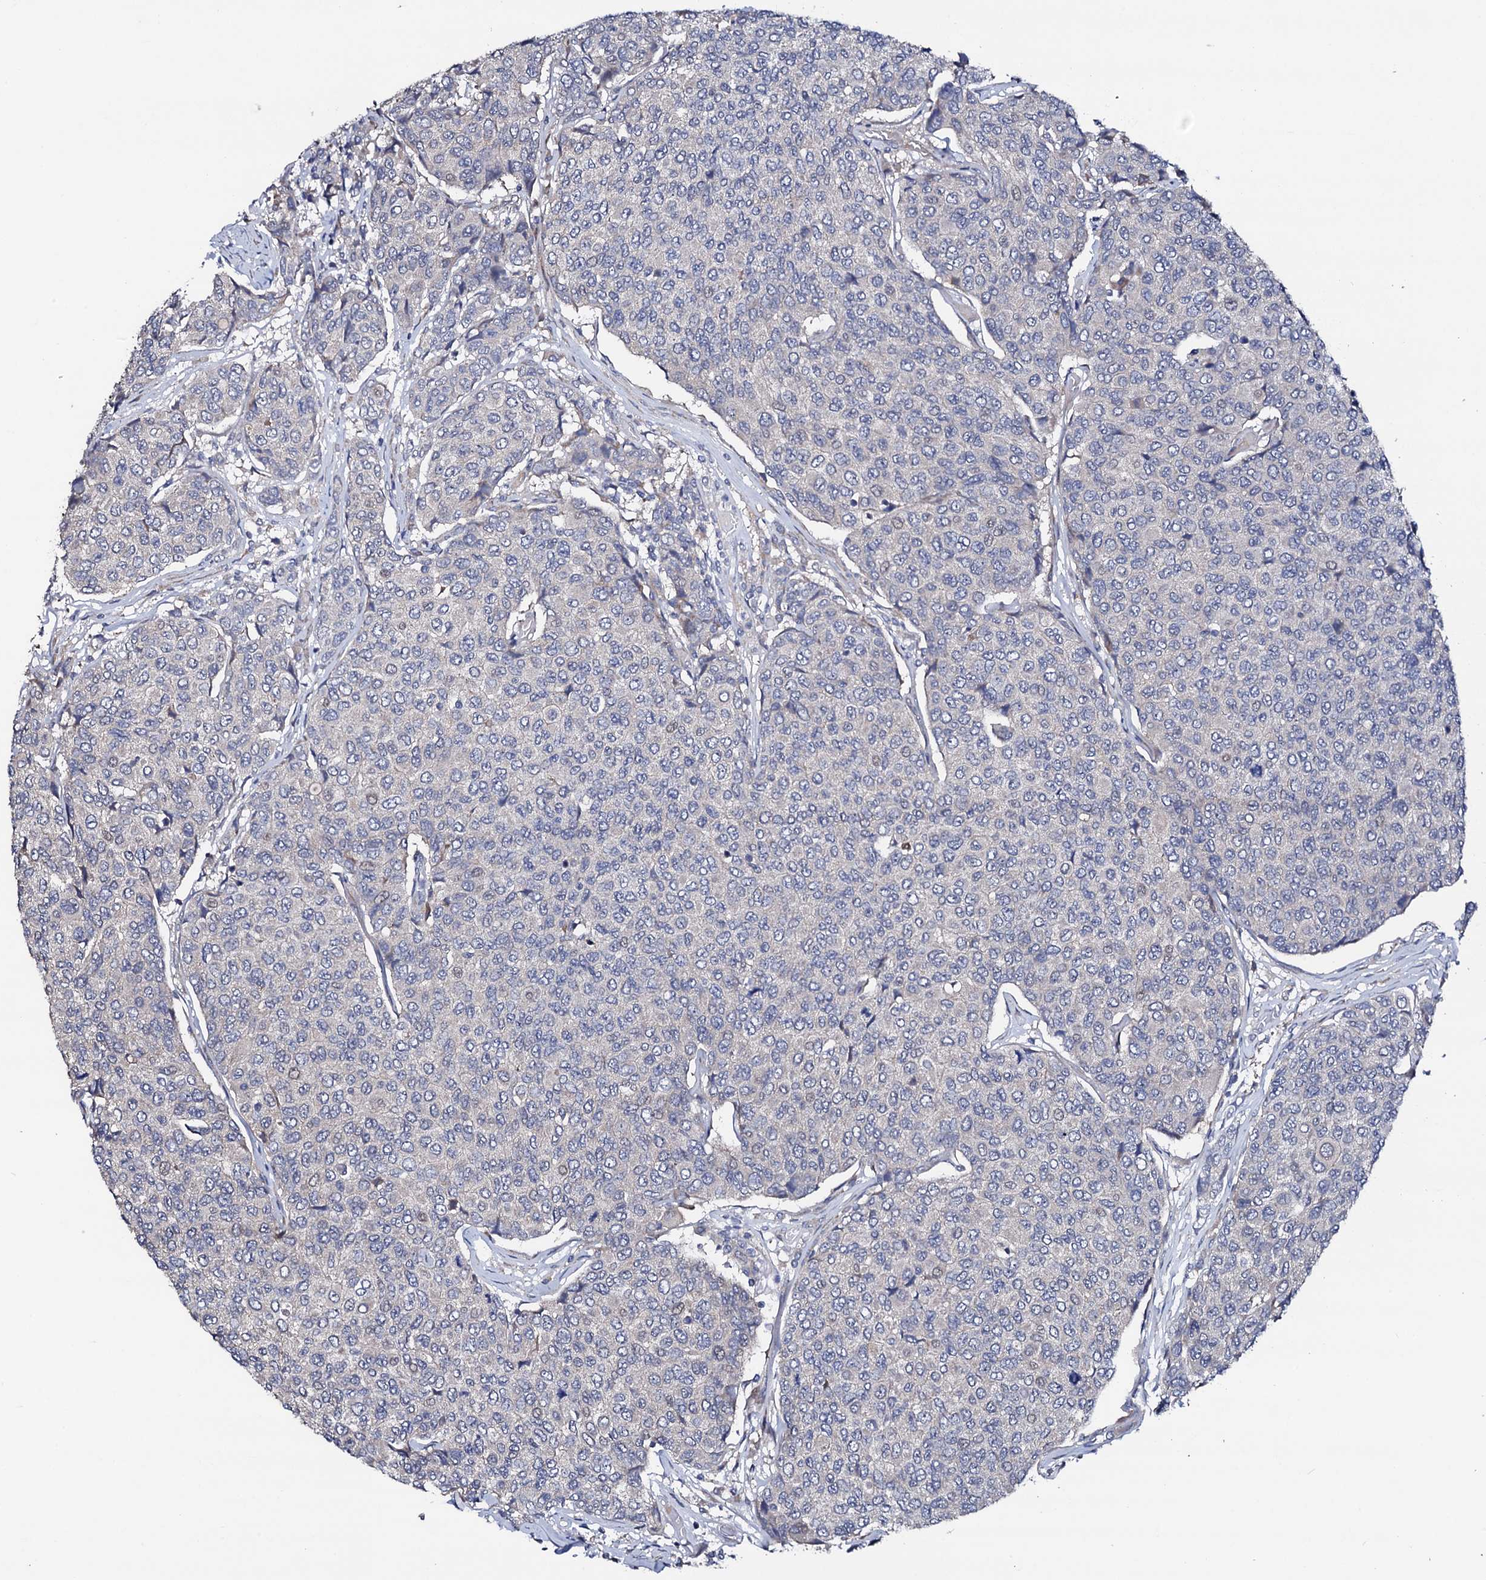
{"staining": {"intensity": "negative", "quantity": "none", "location": "none"}, "tissue": "breast cancer", "cell_type": "Tumor cells", "image_type": "cancer", "snomed": [{"axis": "morphology", "description": "Duct carcinoma"}, {"axis": "topography", "description": "Breast"}], "caption": "Photomicrograph shows no significant protein expression in tumor cells of breast cancer.", "gene": "CIAO2A", "patient": {"sex": "female", "age": 55}}